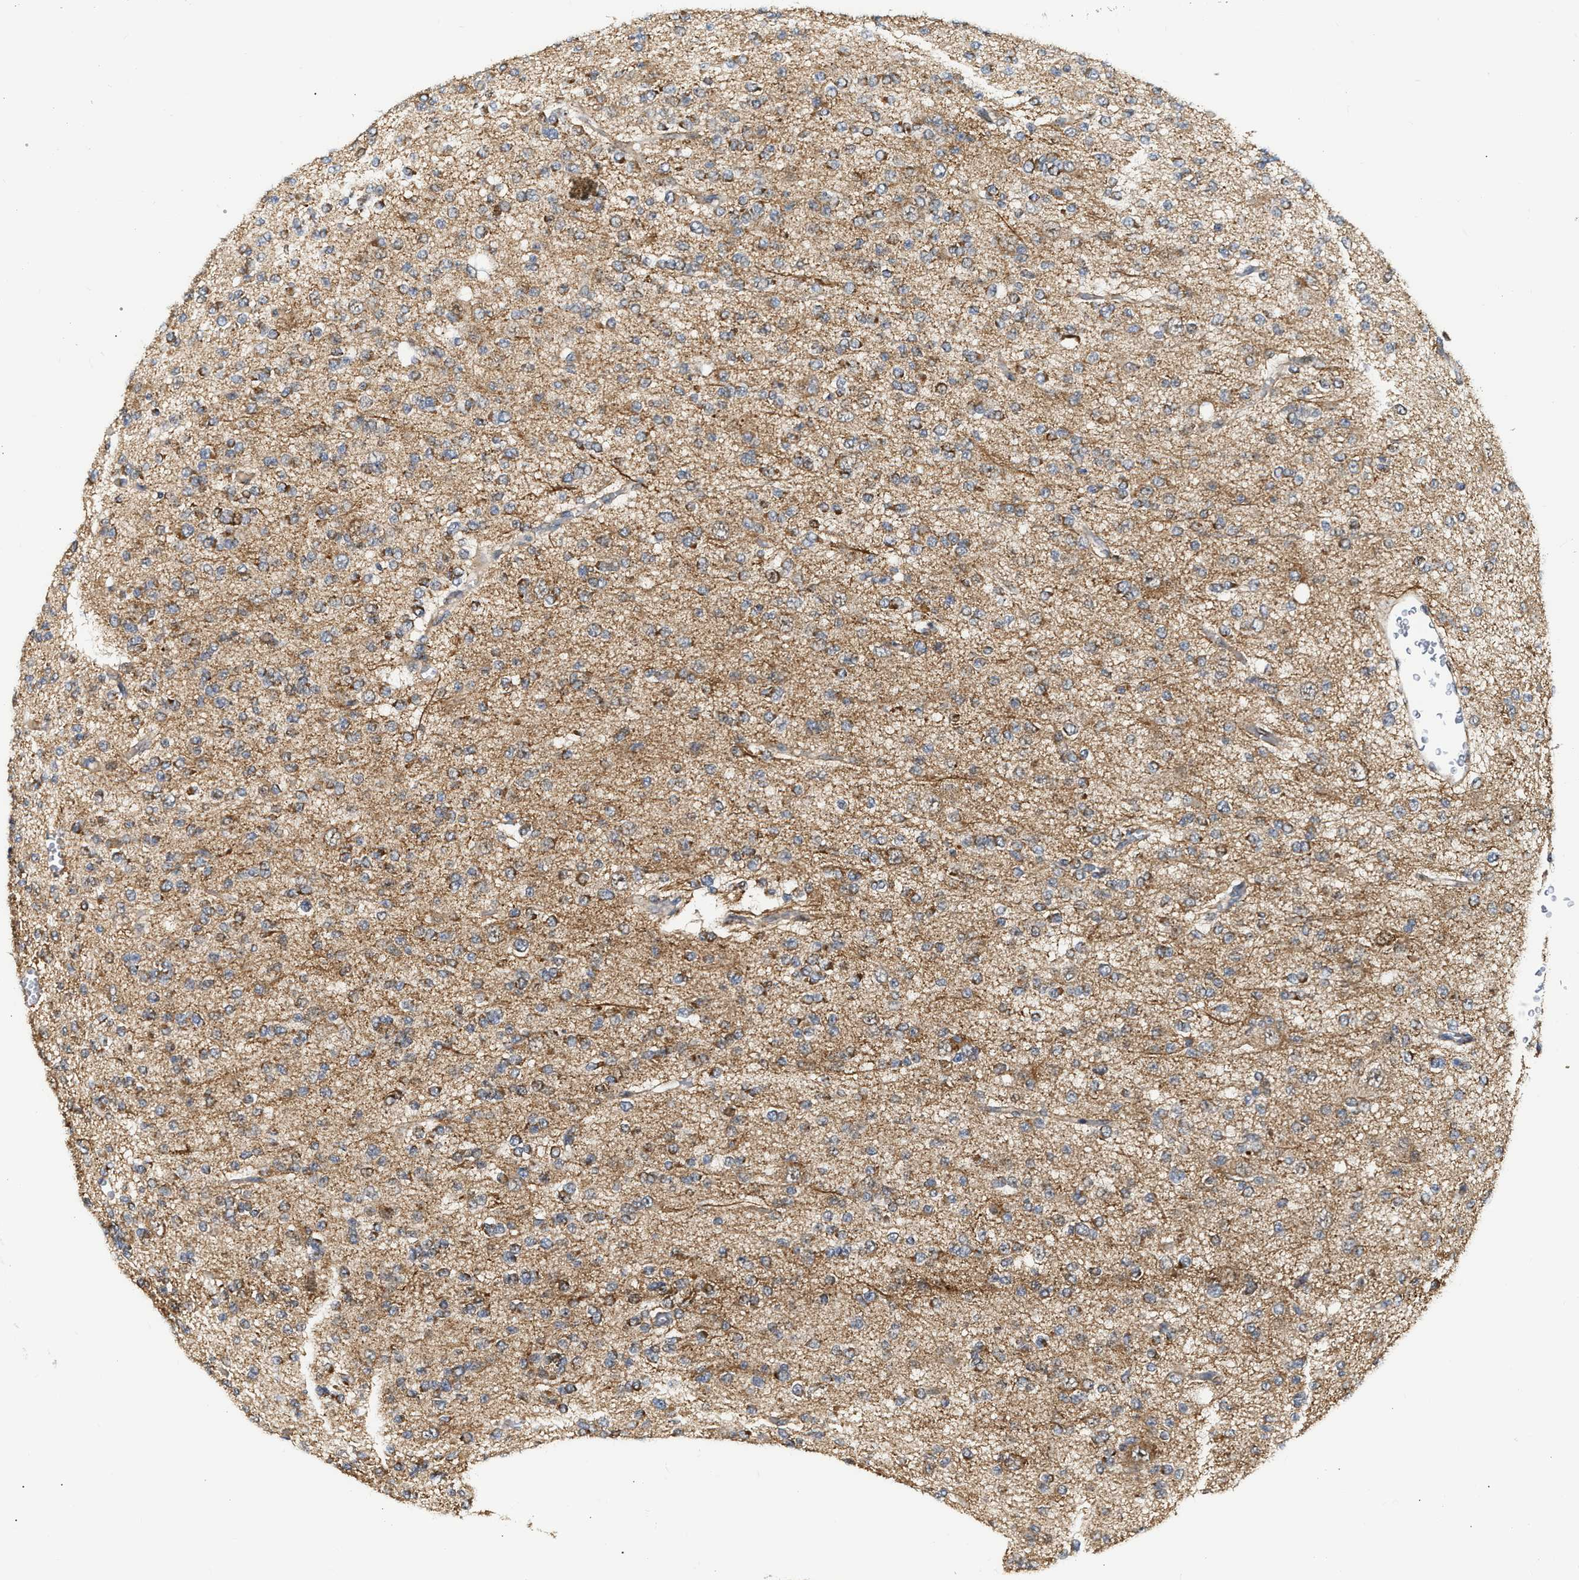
{"staining": {"intensity": "moderate", "quantity": ">75%", "location": "cytoplasmic/membranous"}, "tissue": "glioma", "cell_type": "Tumor cells", "image_type": "cancer", "snomed": [{"axis": "morphology", "description": "Glioma, malignant, Low grade"}, {"axis": "topography", "description": "Brain"}], "caption": "Malignant glioma (low-grade) stained with DAB IHC demonstrates medium levels of moderate cytoplasmic/membranous expression in approximately >75% of tumor cells.", "gene": "DEPTOR", "patient": {"sex": "male", "age": 38}}